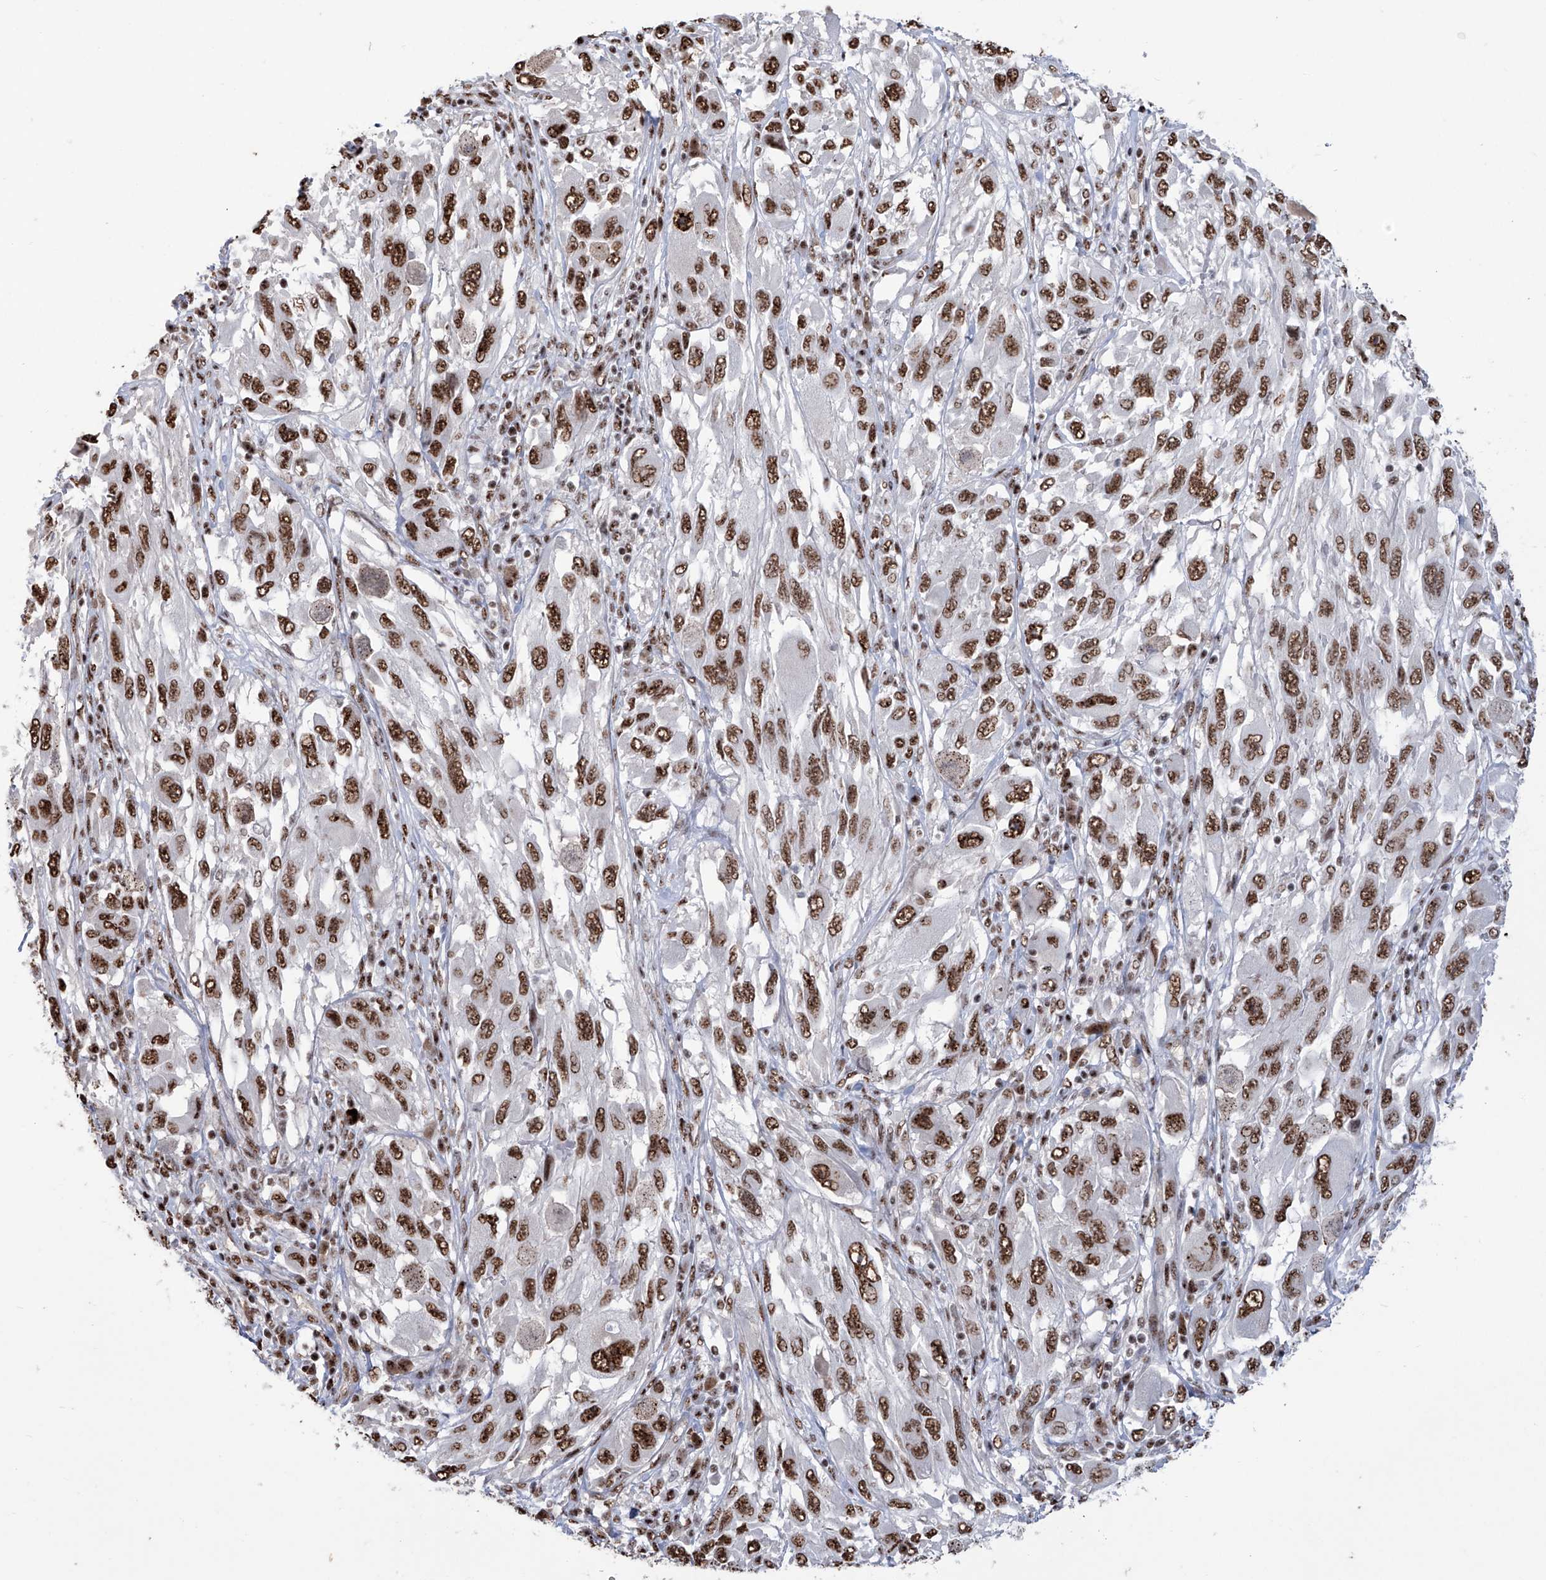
{"staining": {"intensity": "strong", "quantity": ">75%", "location": "nuclear"}, "tissue": "melanoma", "cell_type": "Tumor cells", "image_type": "cancer", "snomed": [{"axis": "morphology", "description": "Malignant melanoma, NOS"}, {"axis": "topography", "description": "Skin"}], "caption": "Strong nuclear protein expression is appreciated in about >75% of tumor cells in malignant melanoma.", "gene": "FBXL4", "patient": {"sex": "female", "age": 91}}